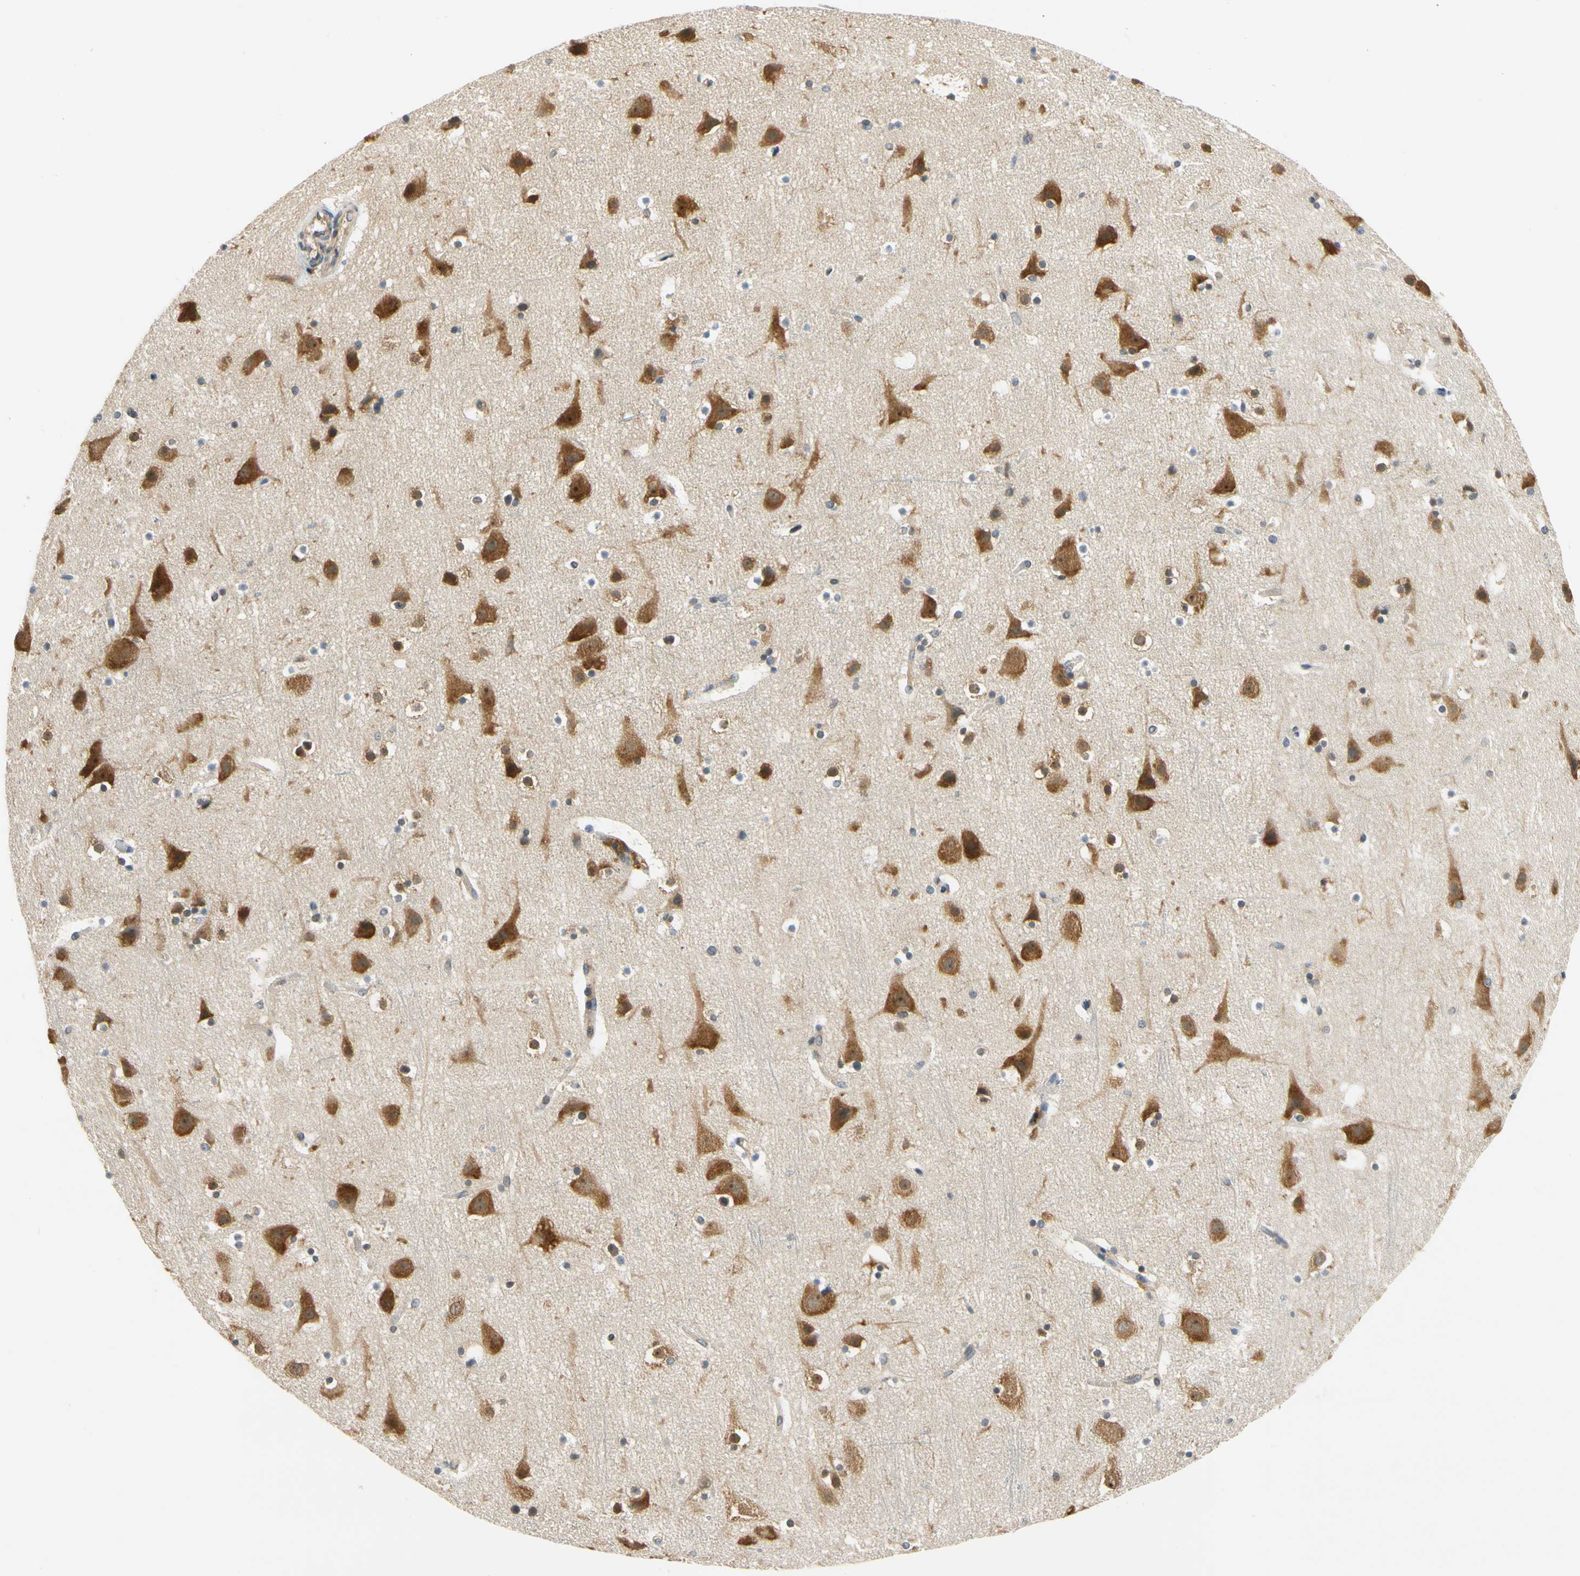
{"staining": {"intensity": "weak", "quantity": "25%-75%", "location": "cytoplasmic/membranous"}, "tissue": "cerebral cortex", "cell_type": "Endothelial cells", "image_type": "normal", "snomed": [{"axis": "morphology", "description": "Normal tissue, NOS"}, {"axis": "topography", "description": "Cerebral cortex"}], "caption": "DAB (3,3'-diaminobenzidine) immunohistochemical staining of unremarkable cerebral cortex reveals weak cytoplasmic/membranous protein expression in about 25%-75% of endothelial cells.", "gene": "LRRC47", "patient": {"sex": "male", "age": 45}}